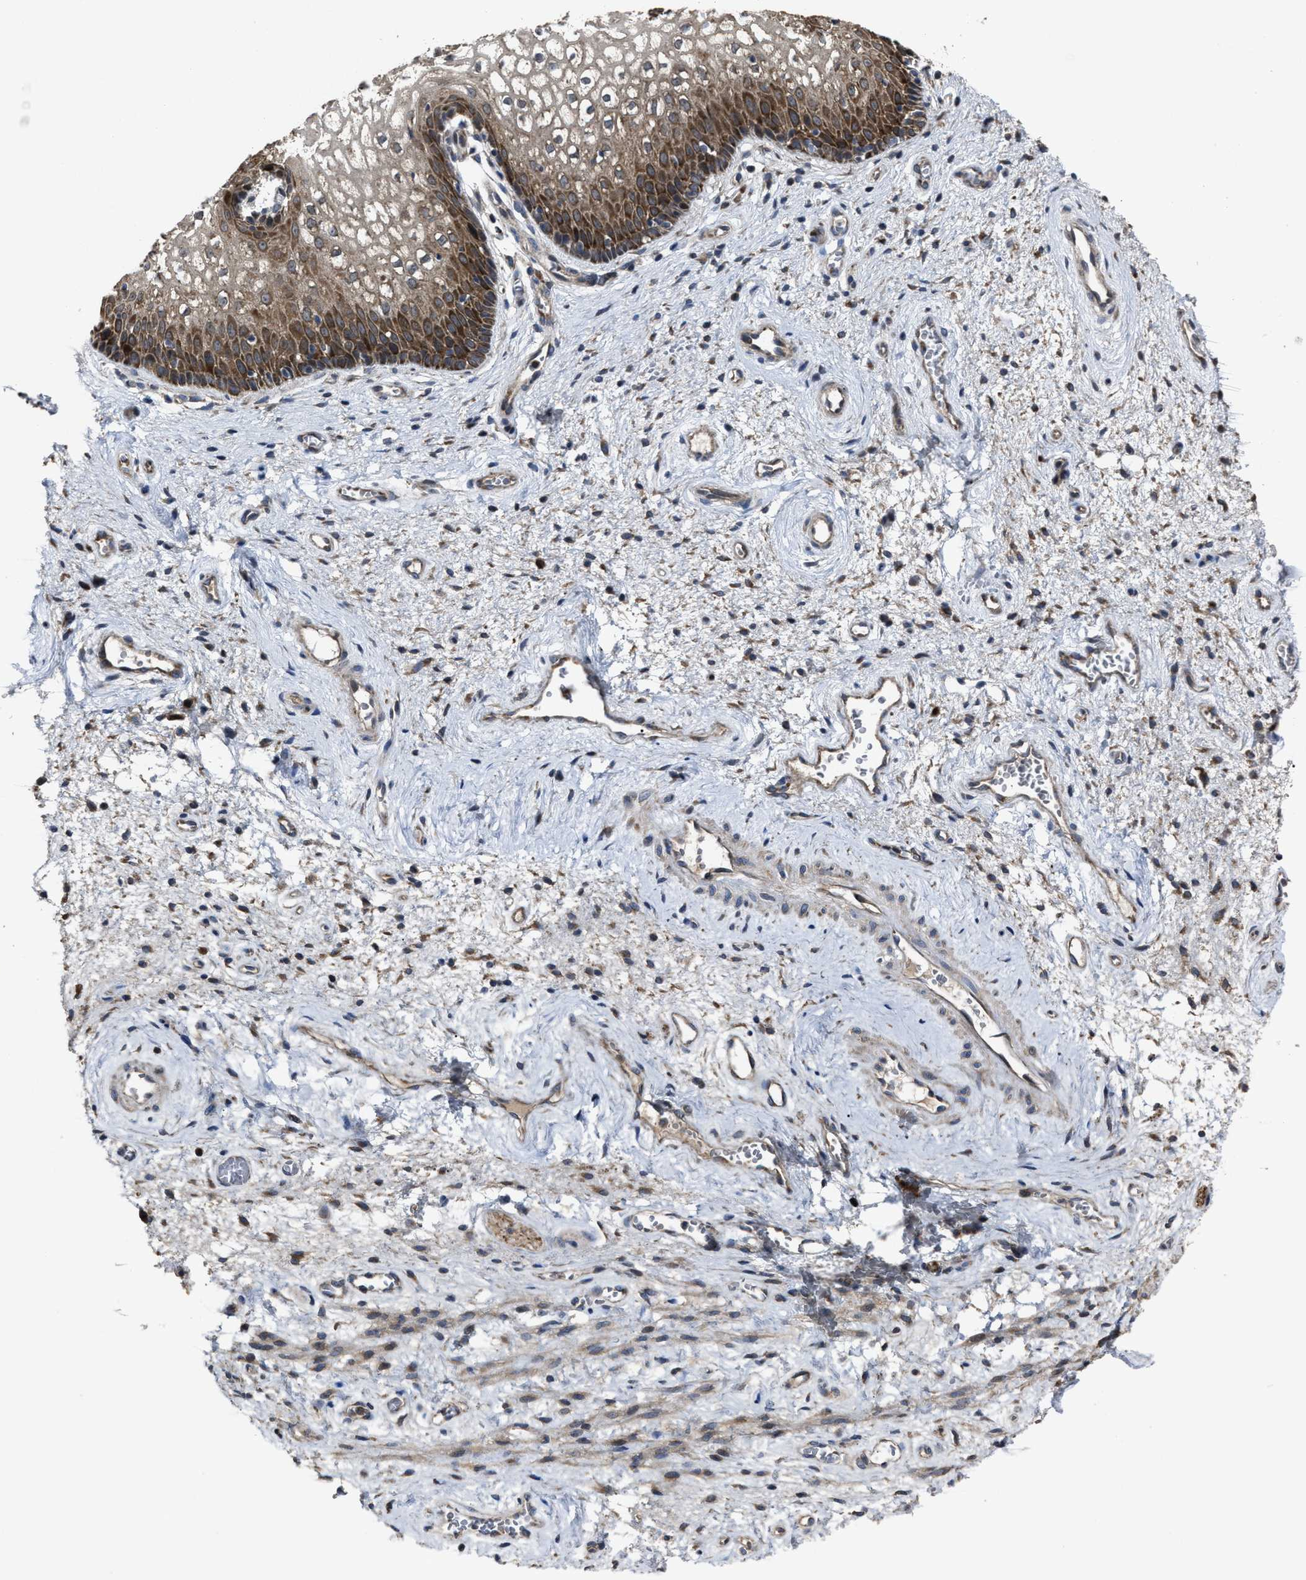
{"staining": {"intensity": "moderate", "quantity": ">75%", "location": "cytoplasmic/membranous"}, "tissue": "vagina", "cell_type": "Squamous epithelial cells", "image_type": "normal", "snomed": [{"axis": "morphology", "description": "Normal tissue, NOS"}, {"axis": "topography", "description": "Vagina"}], "caption": "Squamous epithelial cells exhibit medium levels of moderate cytoplasmic/membranous expression in approximately >75% of cells in unremarkable vagina.", "gene": "PASK", "patient": {"sex": "female", "age": 34}}